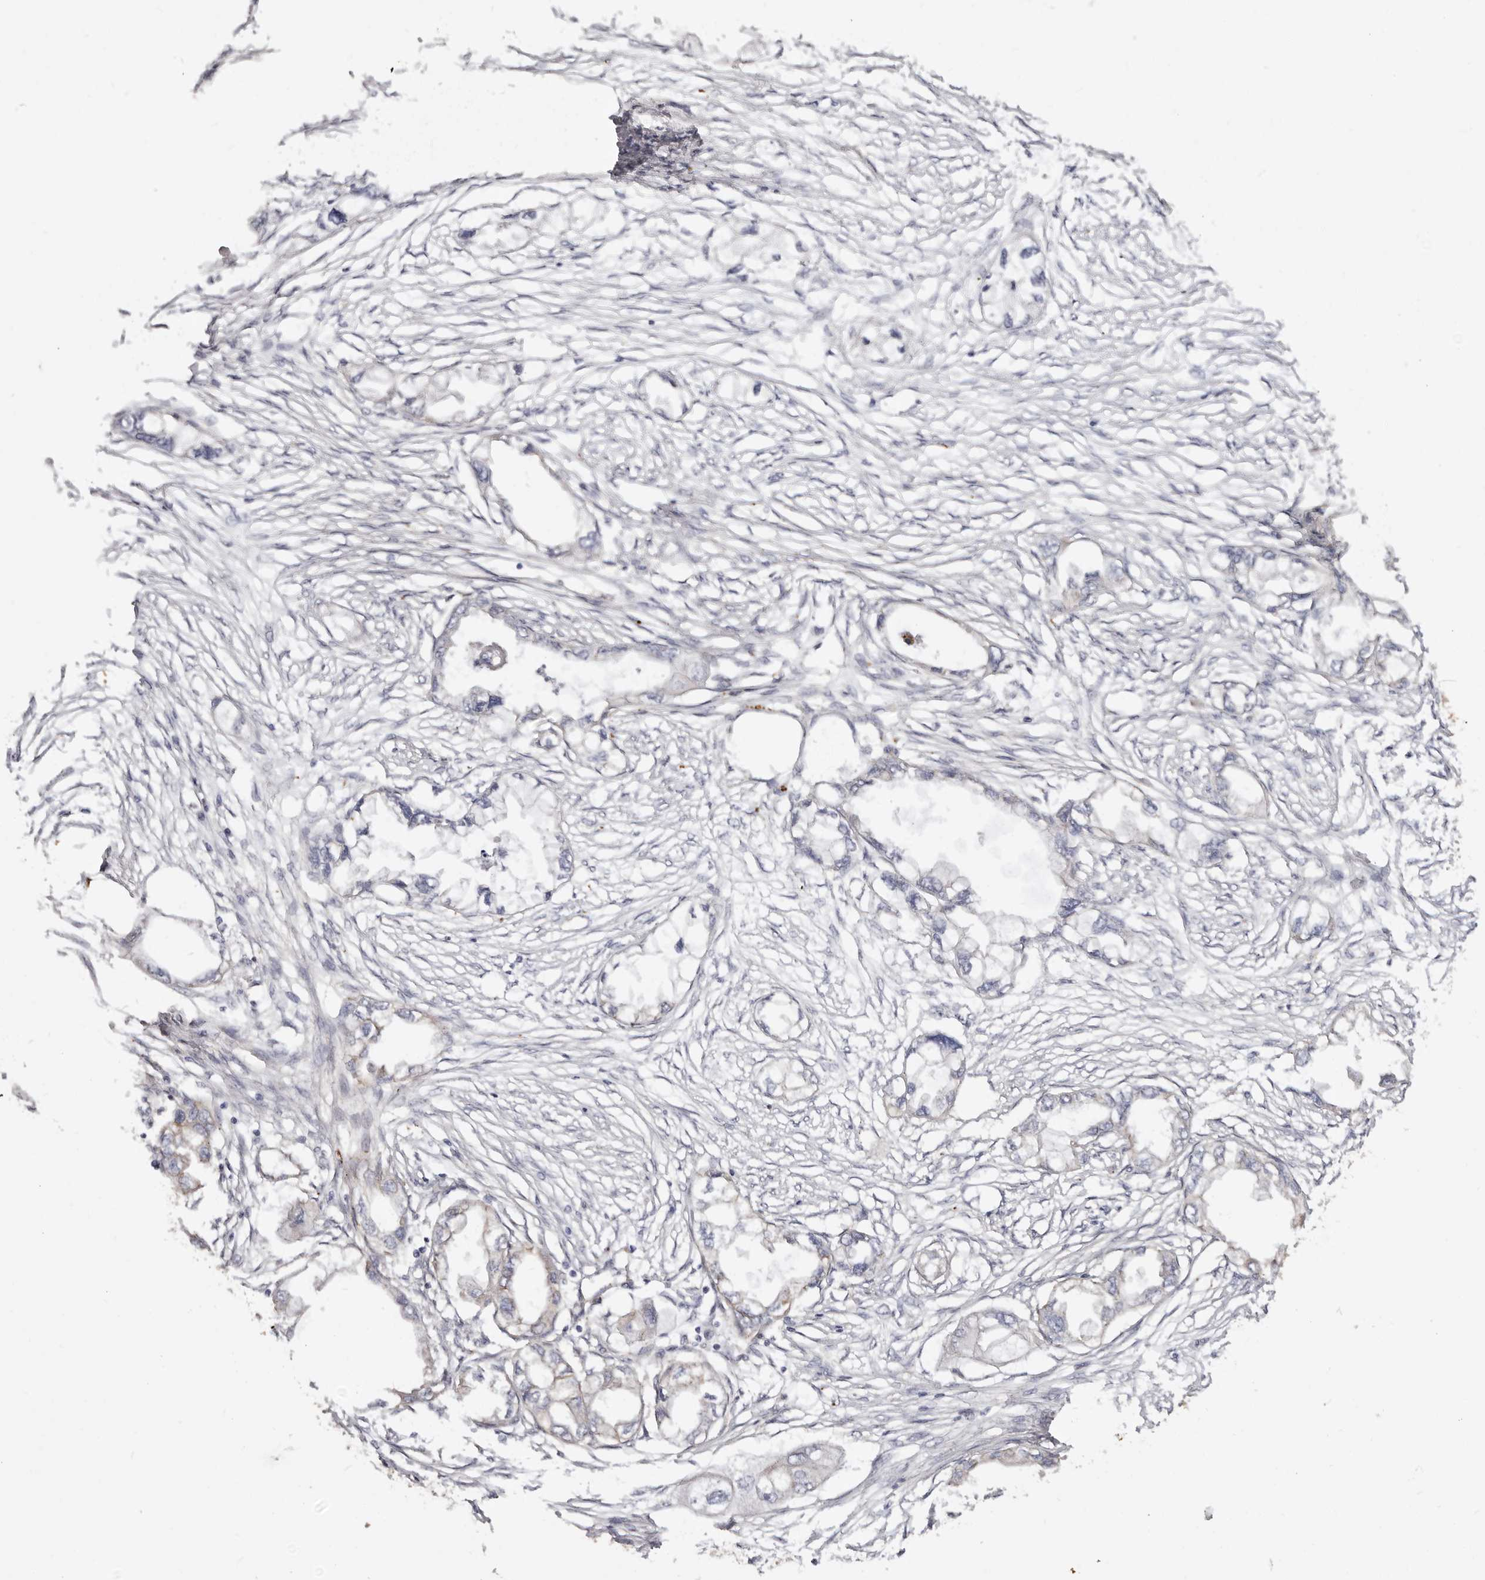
{"staining": {"intensity": "negative", "quantity": "none", "location": "none"}, "tissue": "endometrial cancer", "cell_type": "Tumor cells", "image_type": "cancer", "snomed": [{"axis": "morphology", "description": "Adenocarcinoma, NOS"}, {"axis": "morphology", "description": "Adenocarcinoma, metastatic, NOS"}, {"axis": "topography", "description": "Adipose tissue"}, {"axis": "topography", "description": "Endometrium"}], "caption": "Tumor cells are negative for protein expression in human endometrial cancer.", "gene": "CTNNB1", "patient": {"sex": "female", "age": 67}}